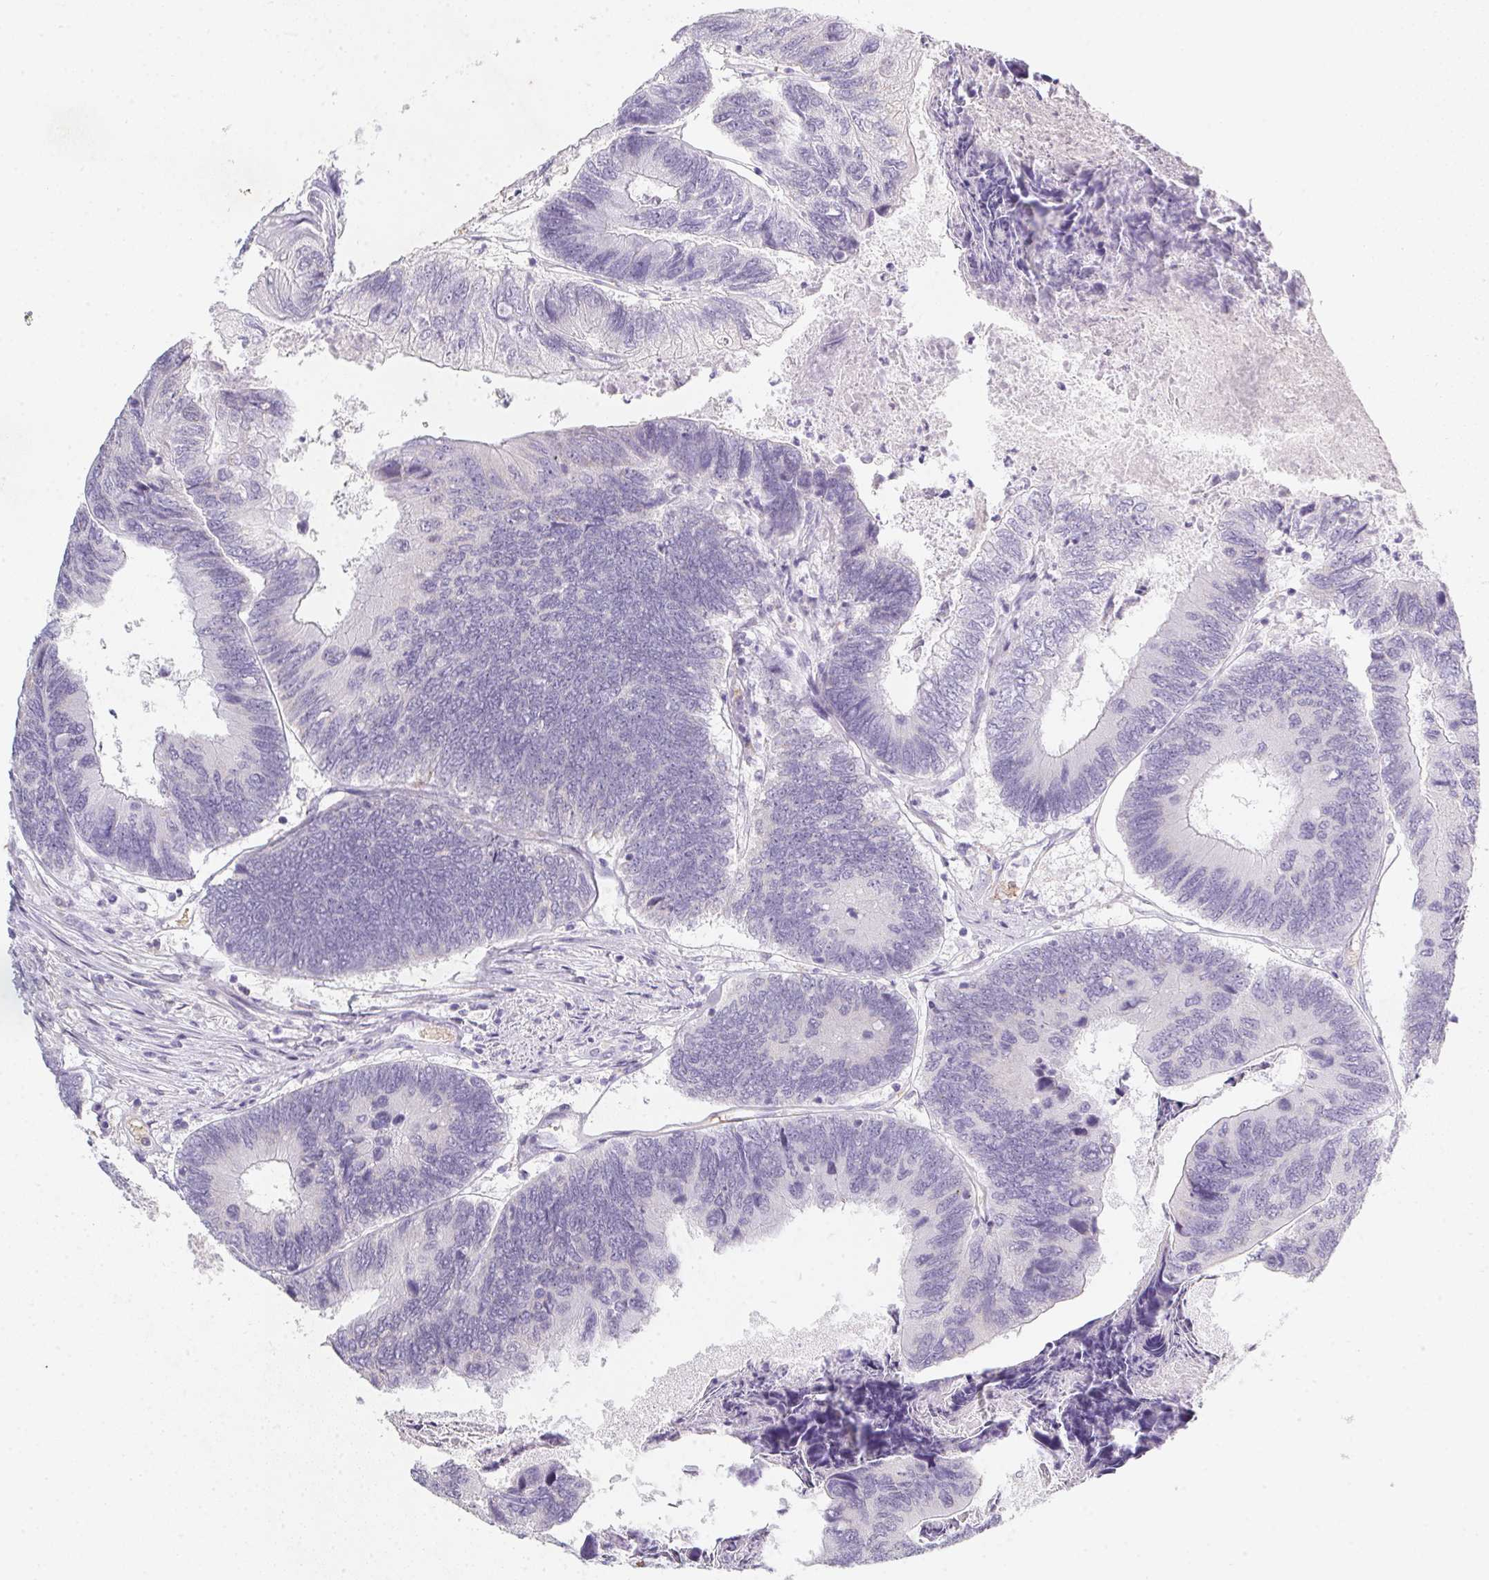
{"staining": {"intensity": "negative", "quantity": "none", "location": "none"}, "tissue": "colorectal cancer", "cell_type": "Tumor cells", "image_type": "cancer", "snomed": [{"axis": "morphology", "description": "Adenocarcinoma, NOS"}, {"axis": "topography", "description": "Colon"}], "caption": "The immunohistochemistry micrograph has no significant positivity in tumor cells of colorectal cancer (adenocarcinoma) tissue.", "gene": "DCD", "patient": {"sex": "female", "age": 67}}